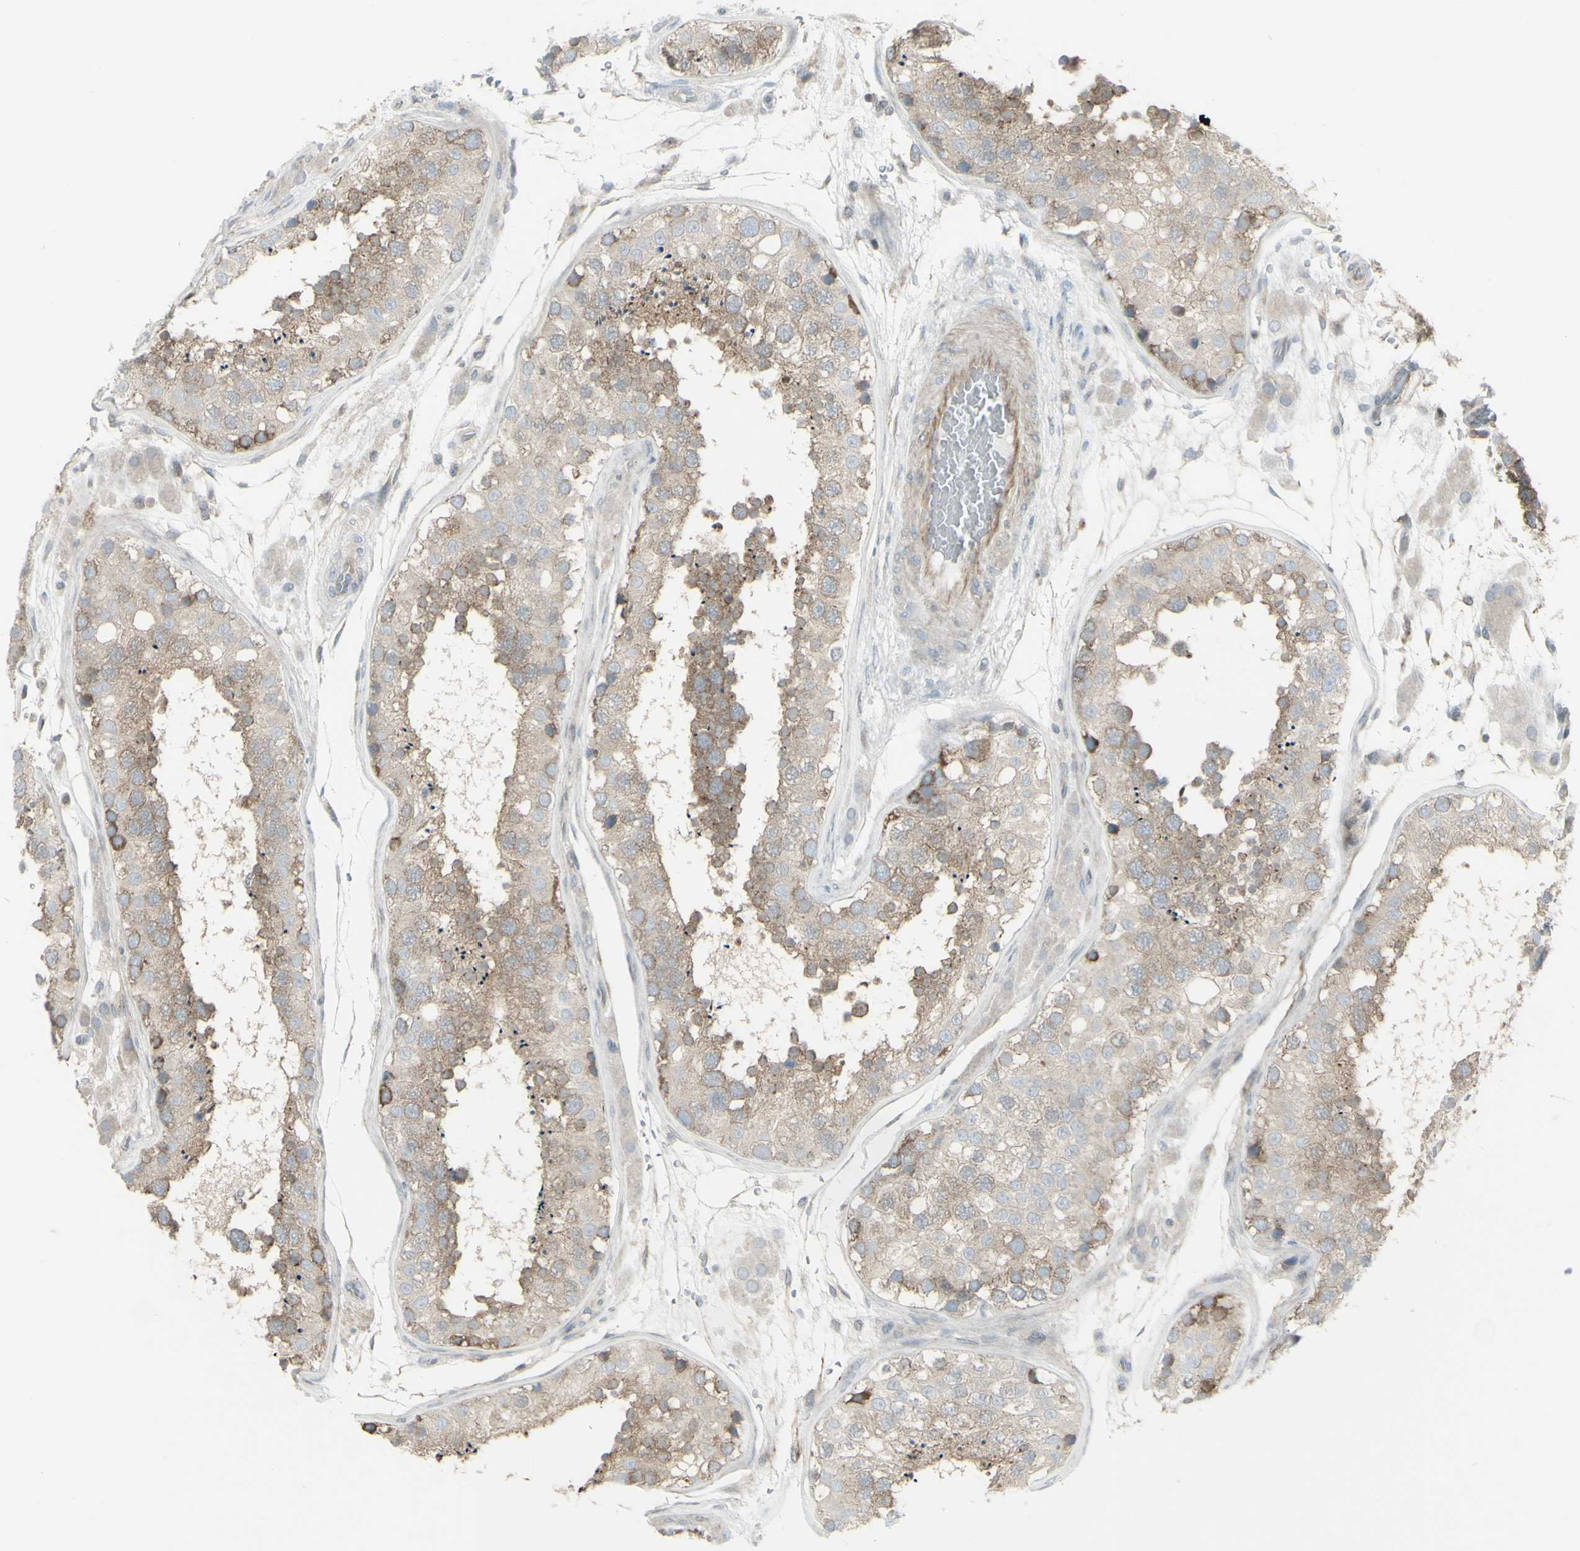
{"staining": {"intensity": "moderate", "quantity": ">75%", "location": "cytoplasmic/membranous"}, "tissue": "testis", "cell_type": "Cells in seminiferous ducts", "image_type": "normal", "snomed": [{"axis": "morphology", "description": "Normal tissue, NOS"}, {"axis": "topography", "description": "Testis"}], "caption": "This micrograph shows unremarkable testis stained with immunohistochemistry to label a protein in brown. The cytoplasmic/membranous of cells in seminiferous ducts show moderate positivity for the protein. Nuclei are counter-stained blue.", "gene": "GALNT6", "patient": {"sex": "male", "age": 26}}